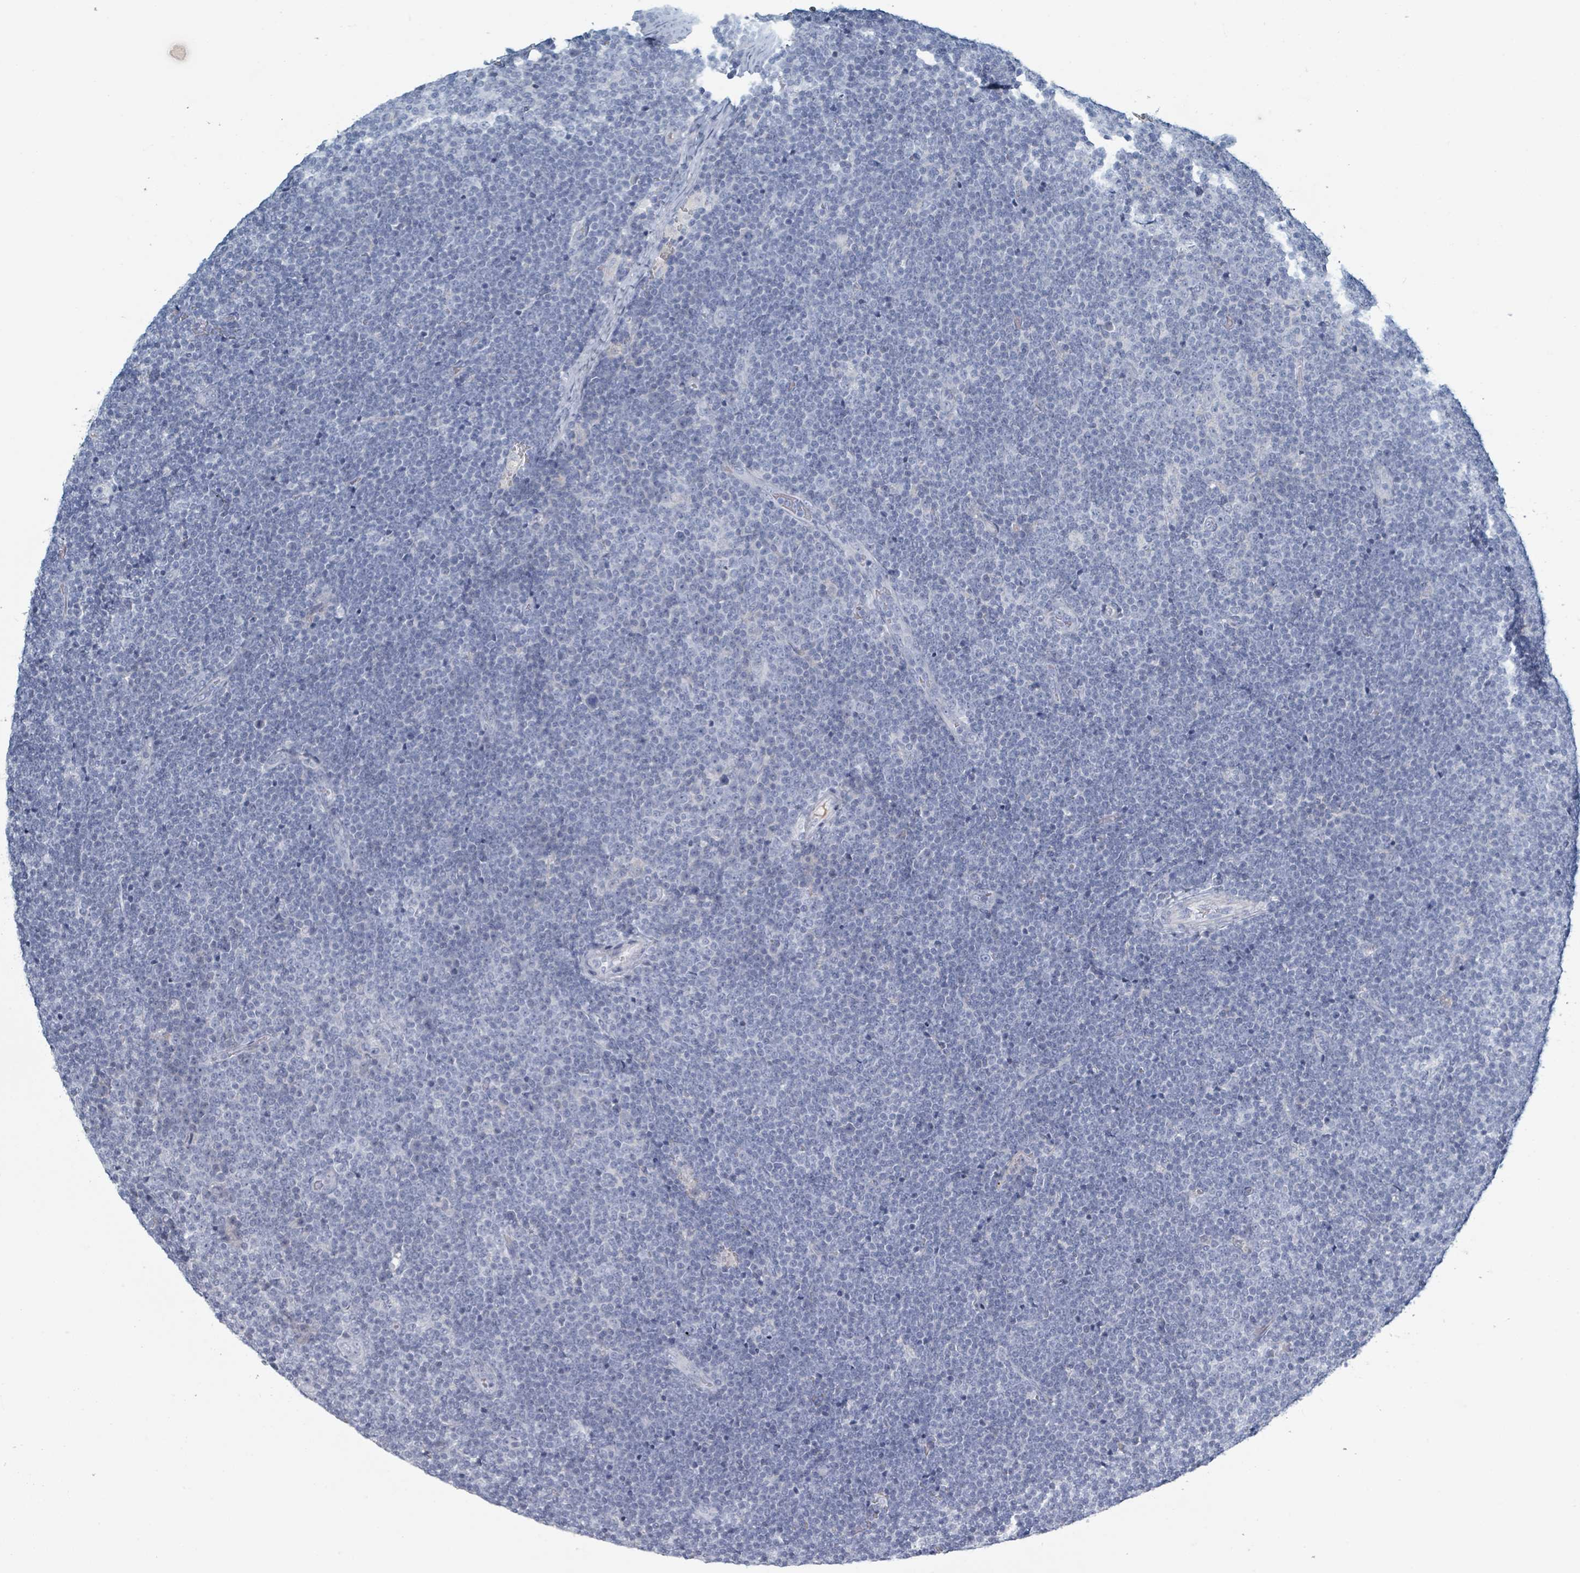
{"staining": {"intensity": "negative", "quantity": "none", "location": "none"}, "tissue": "lymphoma", "cell_type": "Tumor cells", "image_type": "cancer", "snomed": [{"axis": "morphology", "description": "Malignant lymphoma, non-Hodgkin's type, Low grade"}, {"axis": "topography", "description": "Lymph node"}], "caption": "This is an IHC image of lymphoma. There is no expression in tumor cells.", "gene": "HEATR5A", "patient": {"sex": "male", "age": 48}}